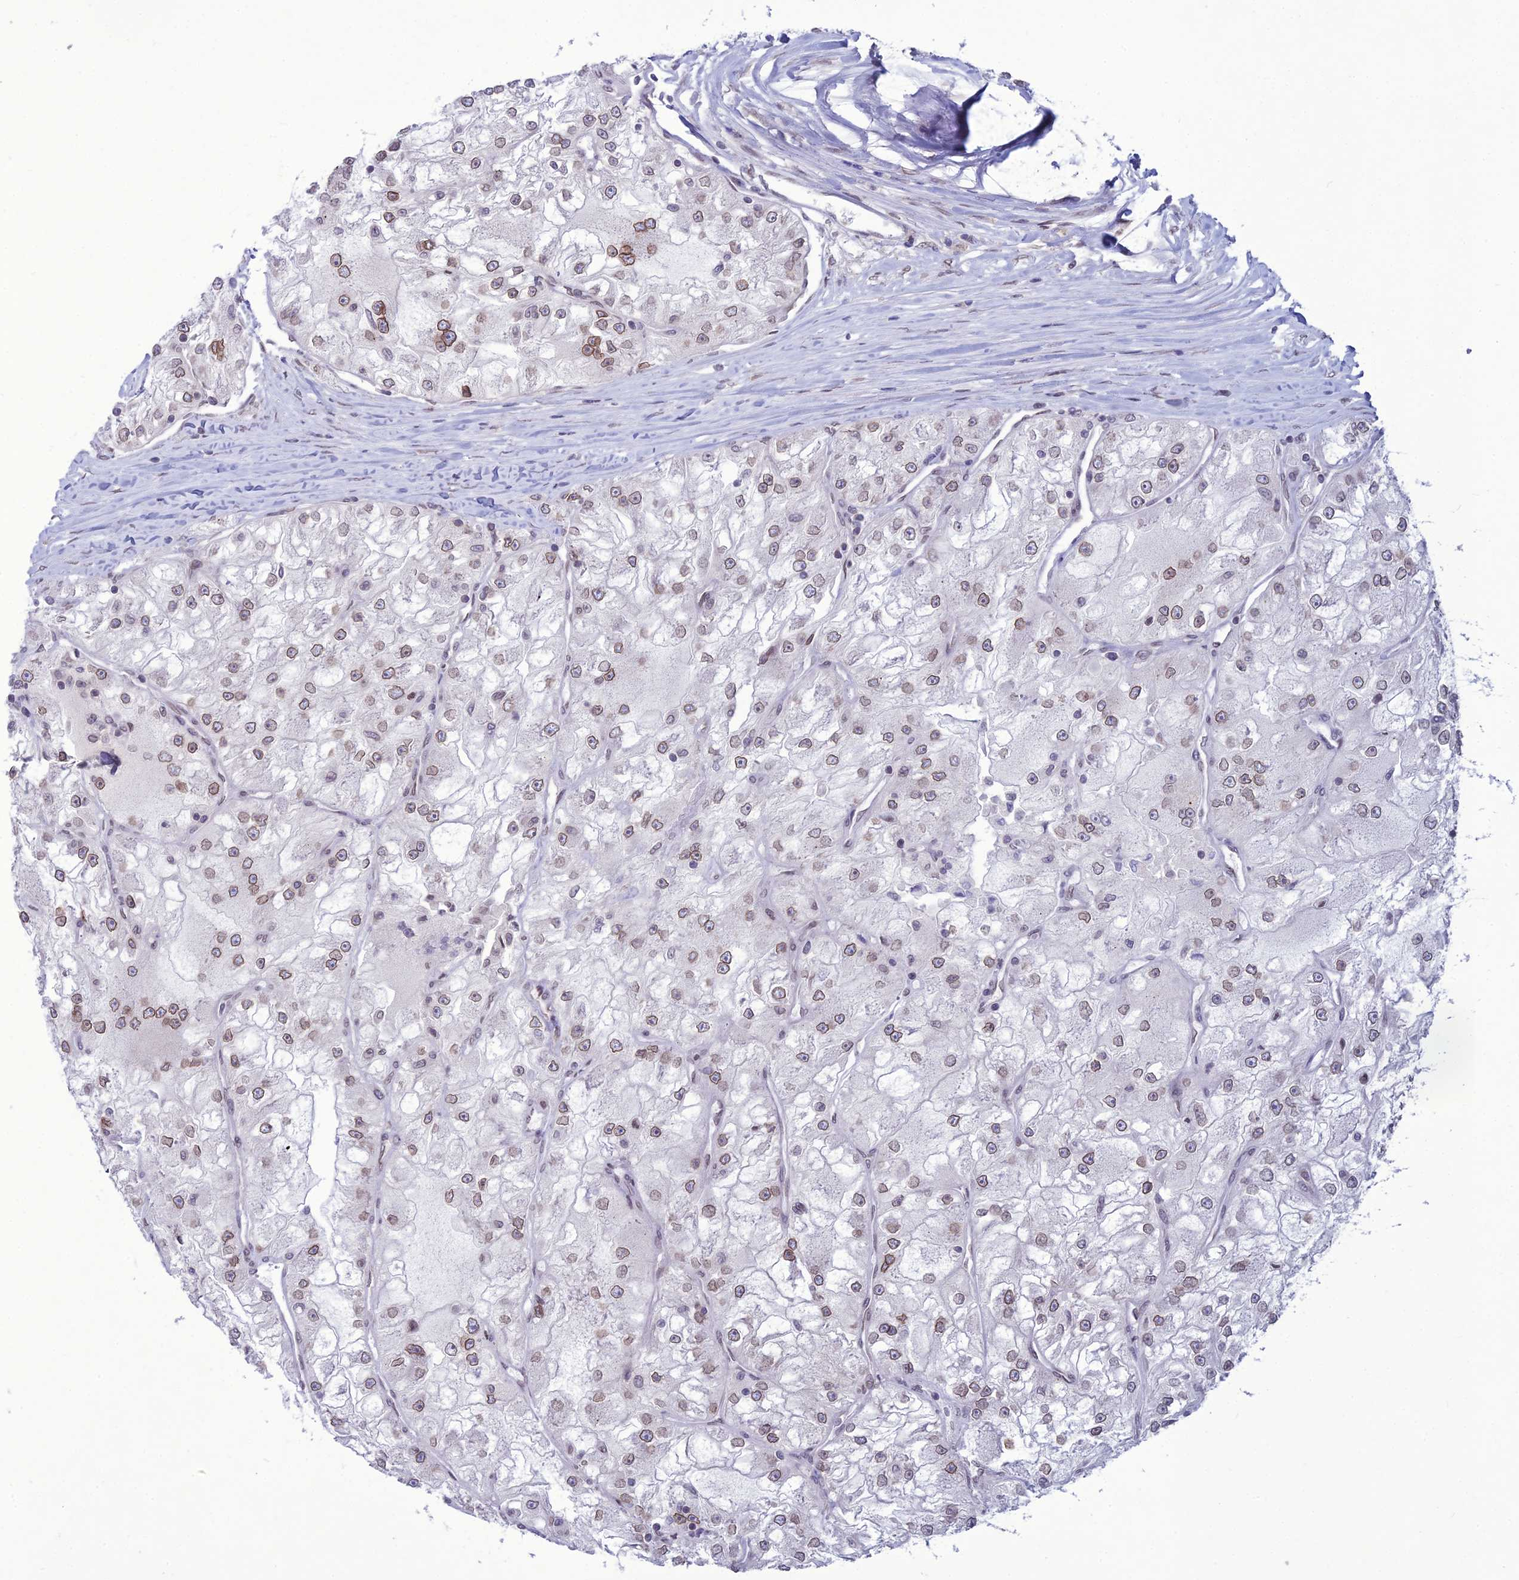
{"staining": {"intensity": "moderate", "quantity": ">75%", "location": "cytoplasmic/membranous,nuclear"}, "tissue": "renal cancer", "cell_type": "Tumor cells", "image_type": "cancer", "snomed": [{"axis": "morphology", "description": "Adenocarcinoma, NOS"}, {"axis": "topography", "description": "Kidney"}], "caption": "Immunohistochemical staining of renal cancer (adenocarcinoma) demonstrates medium levels of moderate cytoplasmic/membranous and nuclear protein expression in about >75% of tumor cells.", "gene": "WDR46", "patient": {"sex": "female", "age": 72}}